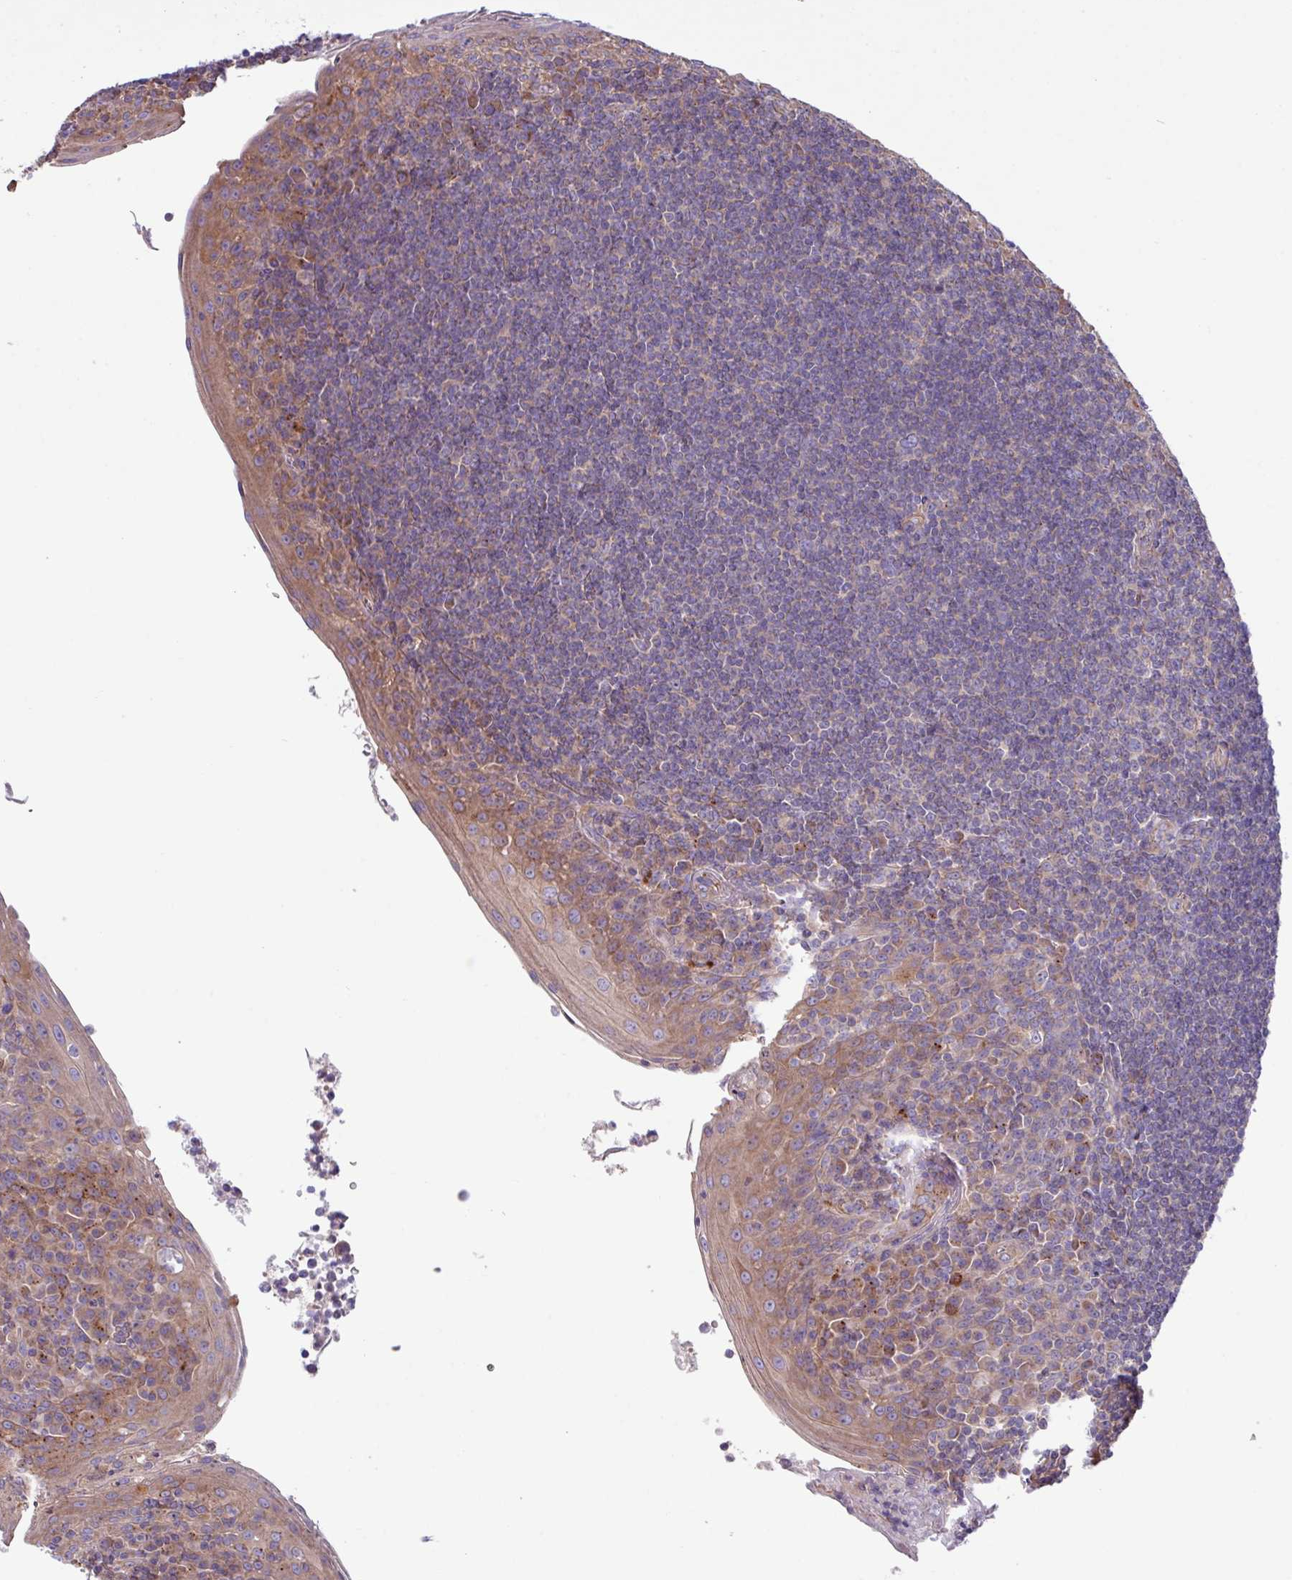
{"staining": {"intensity": "weak", "quantity": "25%-75%", "location": "cytoplasmic/membranous"}, "tissue": "tonsil", "cell_type": "Germinal center cells", "image_type": "normal", "snomed": [{"axis": "morphology", "description": "Normal tissue, NOS"}, {"axis": "topography", "description": "Tonsil"}], "caption": "Immunohistochemistry (IHC) micrograph of normal tonsil: human tonsil stained using immunohistochemistry (IHC) exhibits low levels of weak protein expression localized specifically in the cytoplasmic/membranous of germinal center cells, appearing as a cytoplasmic/membranous brown color.", "gene": "PPM1J", "patient": {"sex": "male", "age": 27}}